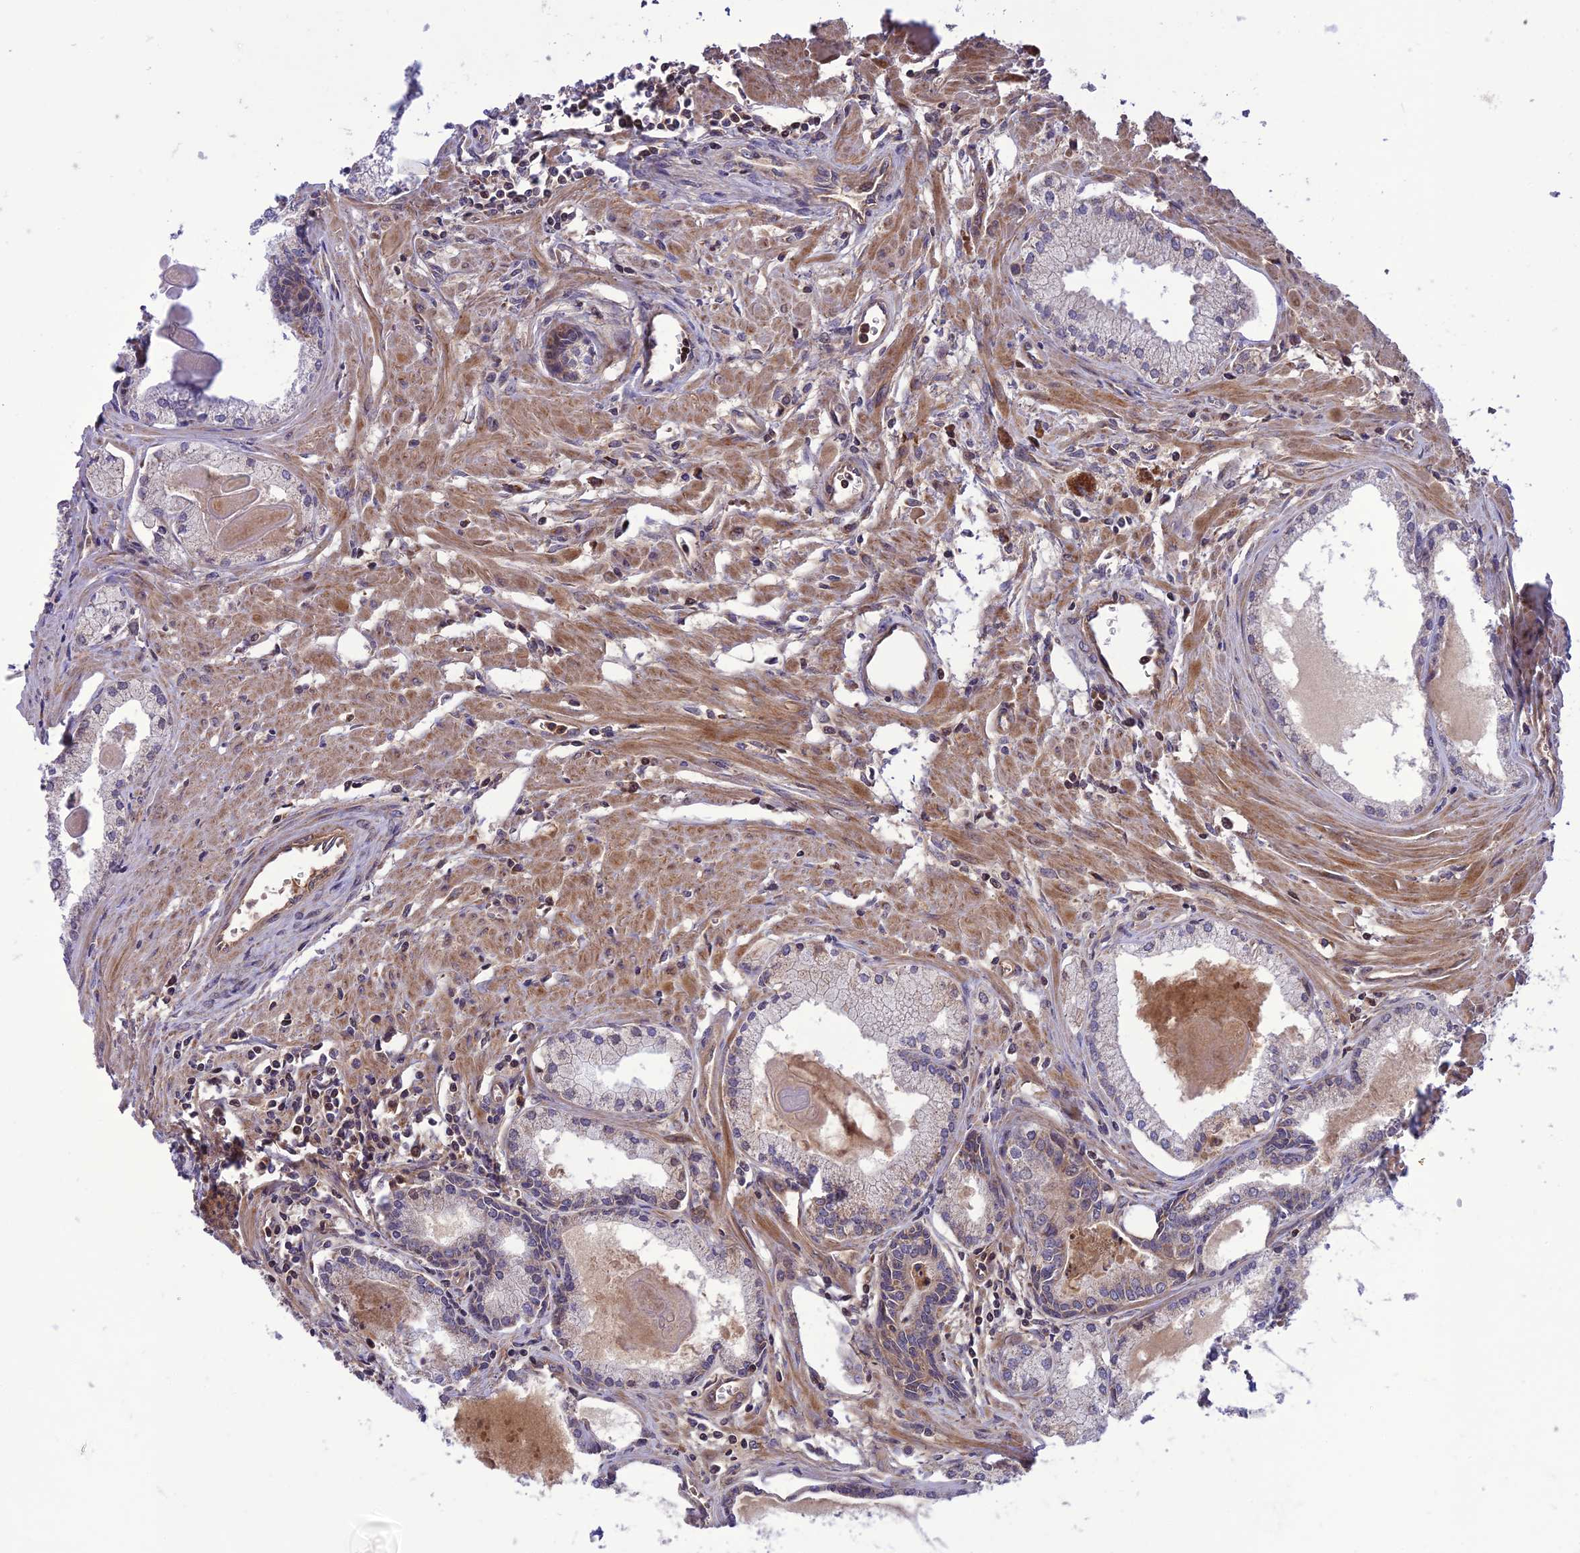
{"staining": {"intensity": "negative", "quantity": "none", "location": "none"}, "tissue": "prostate cancer", "cell_type": "Tumor cells", "image_type": "cancer", "snomed": [{"axis": "morphology", "description": "Adenocarcinoma, High grade"}, {"axis": "topography", "description": "Prostate"}], "caption": "IHC image of neoplastic tissue: adenocarcinoma (high-grade) (prostate) stained with DAB displays no significant protein positivity in tumor cells.", "gene": "NDUFC1", "patient": {"sex": "male", "age": 68}}